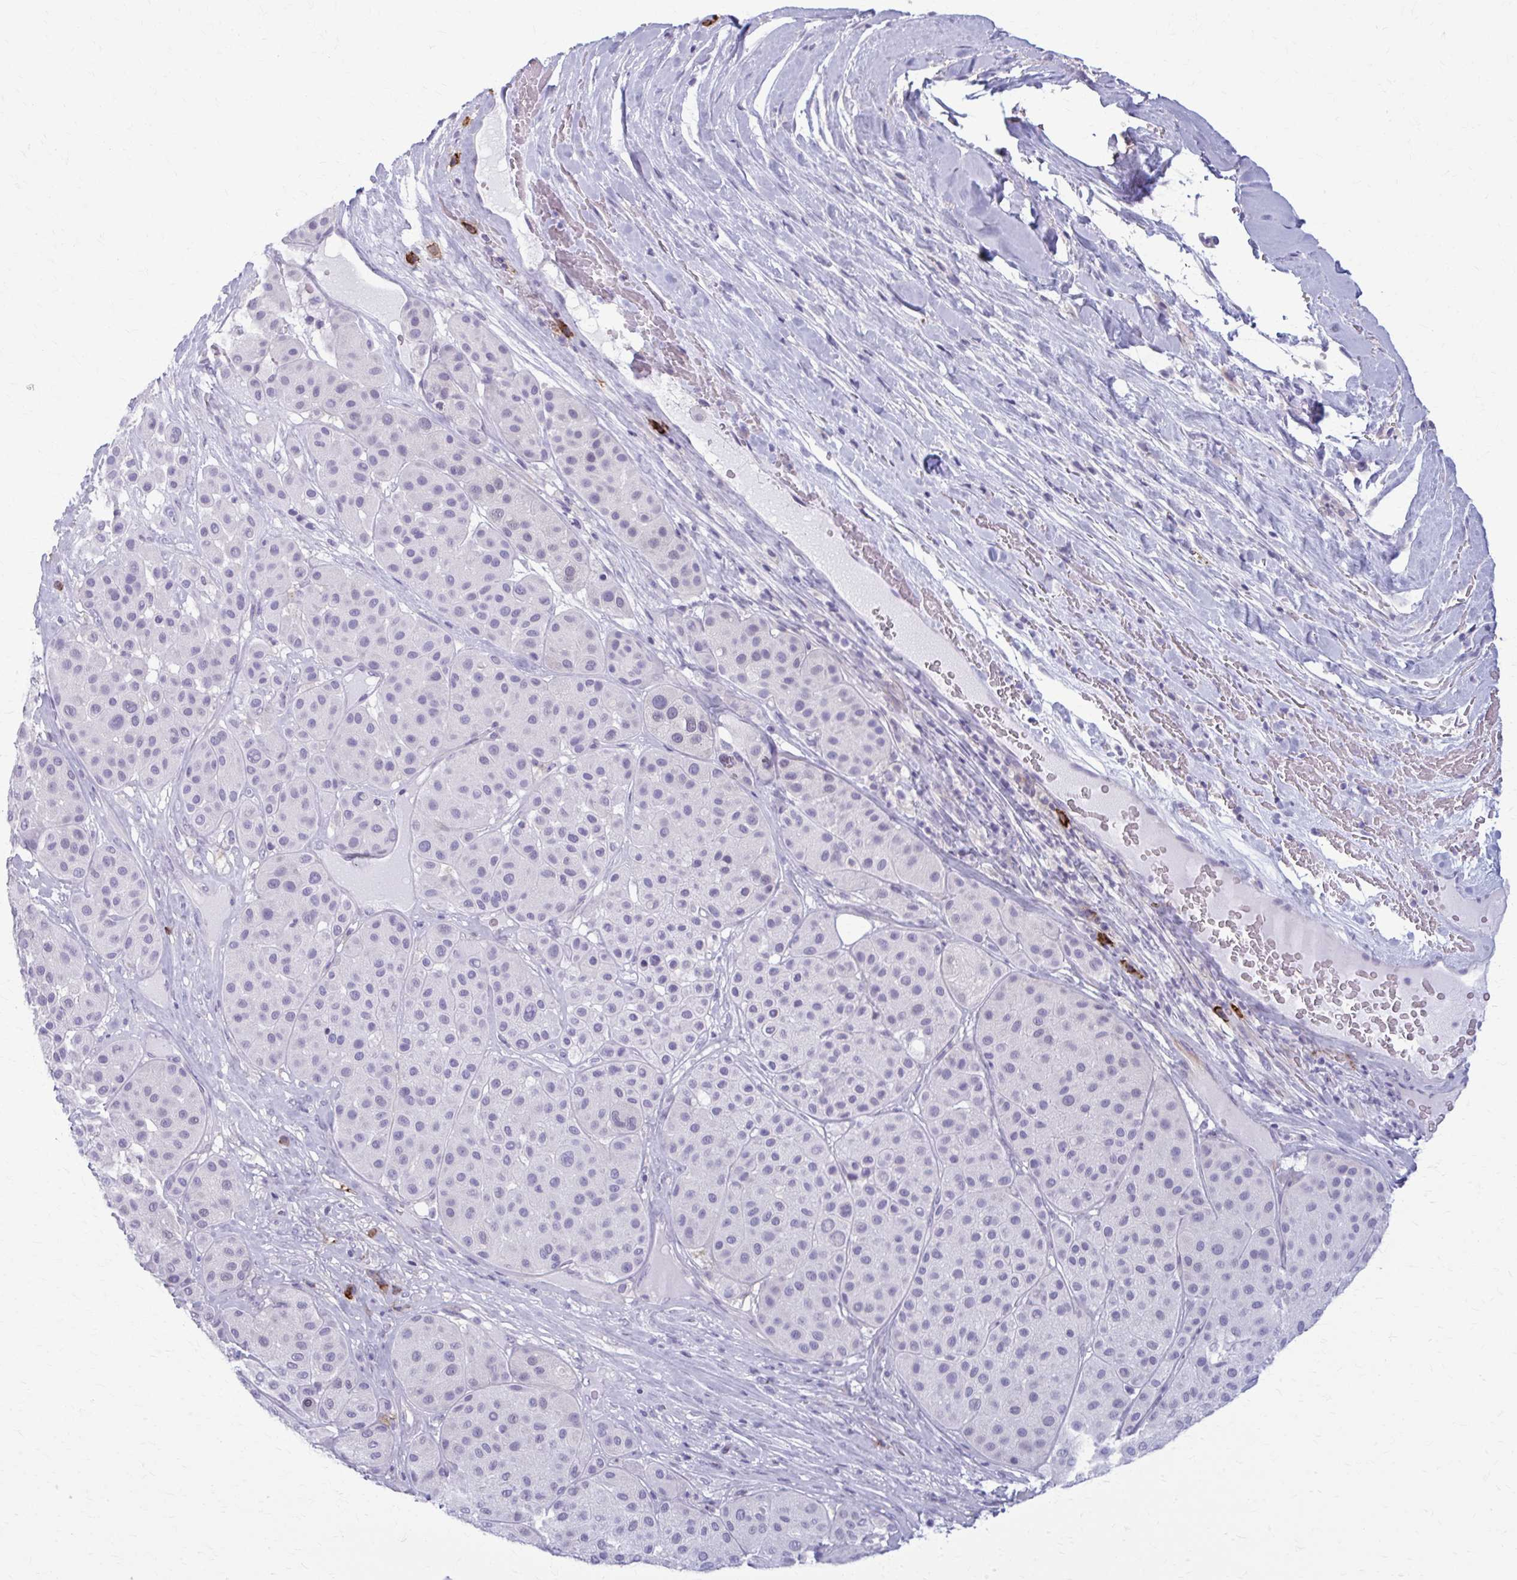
{"staining": {"intensity": "negative", "quantity": "none", "location": "none"}, "tissue": "melanoma", "cell_type": "Tumor cells", "image_type": "cancer", "snomed": [{"axis": "morphology", "description": "Malignant melanoma, Metastatic site"}, {"axis": "topography", "description": "Smooth muscle"}], "caption": "An immunohistochemistry (IHC) micrograph of malignant melanoma (metastatic site) is shown. There is no staining in tumor cells of malignant melanoma (metastatic site).", "gene": "CD38", "patient": {"sex": "male", "age": 41}}